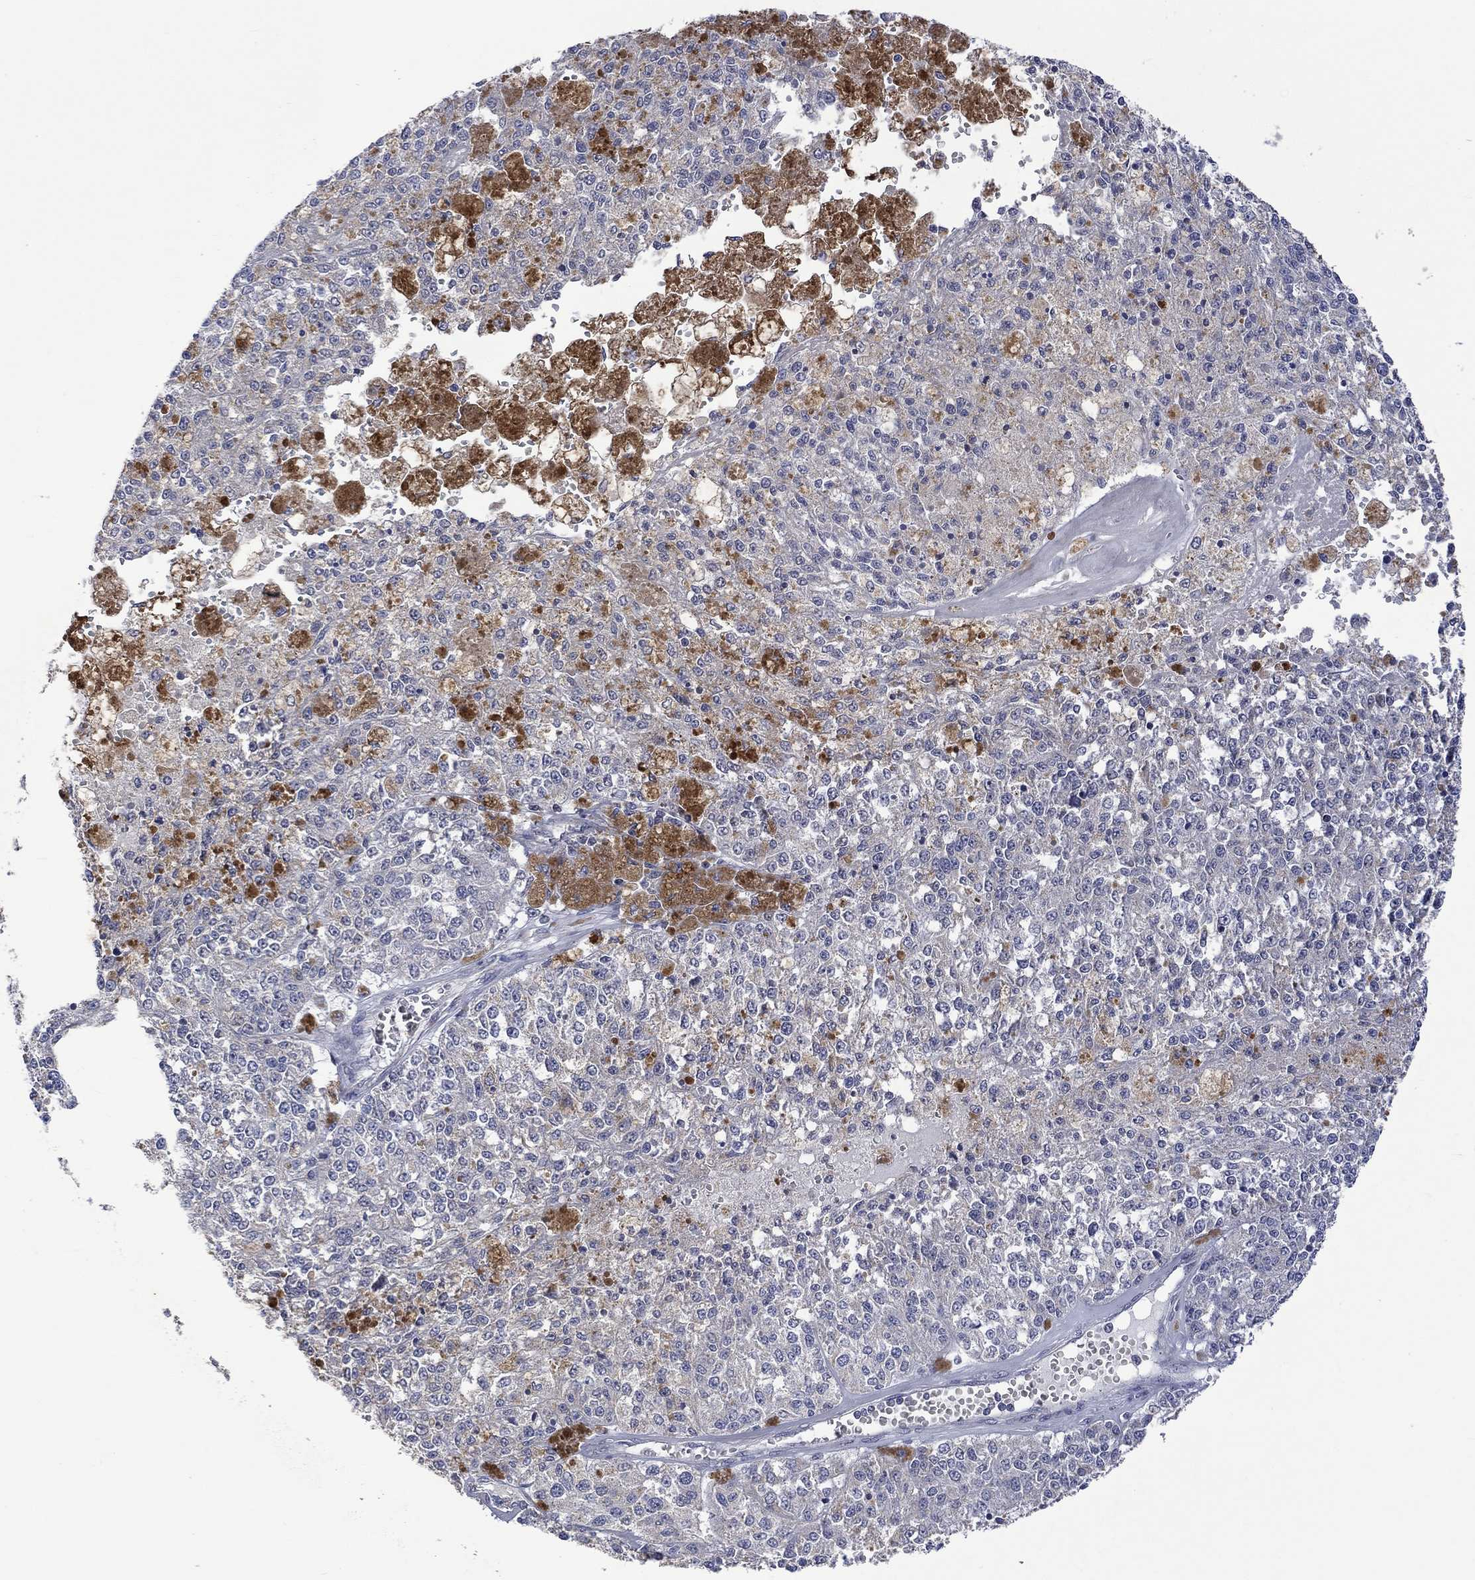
{"staining": {"intensity": "weak", "quantity": "<25%", "location": "cytoplasmic/membranous"}, "tissue": "melanoma", "cell_type": "Tumor cells", "image_type": "cancer", "snomed": [{"axis": "morphology", "description": "Malignant melanoma, Metastatic site"}, {"axis": "topography", "description": "Lymph node"}], "caption": "High power microscopy photomicrograph of an immunohistochemistry (IHC) photomicrograph of malignant melanoma (metastatic site), revealing no significant positivity in tumor cells. (DAB immunohistochemistry (IHC) visualized using brightfield microscopy, high magnification).", "gene": "SLC48A1", "patient": {"sex": "female", "age": 64}}